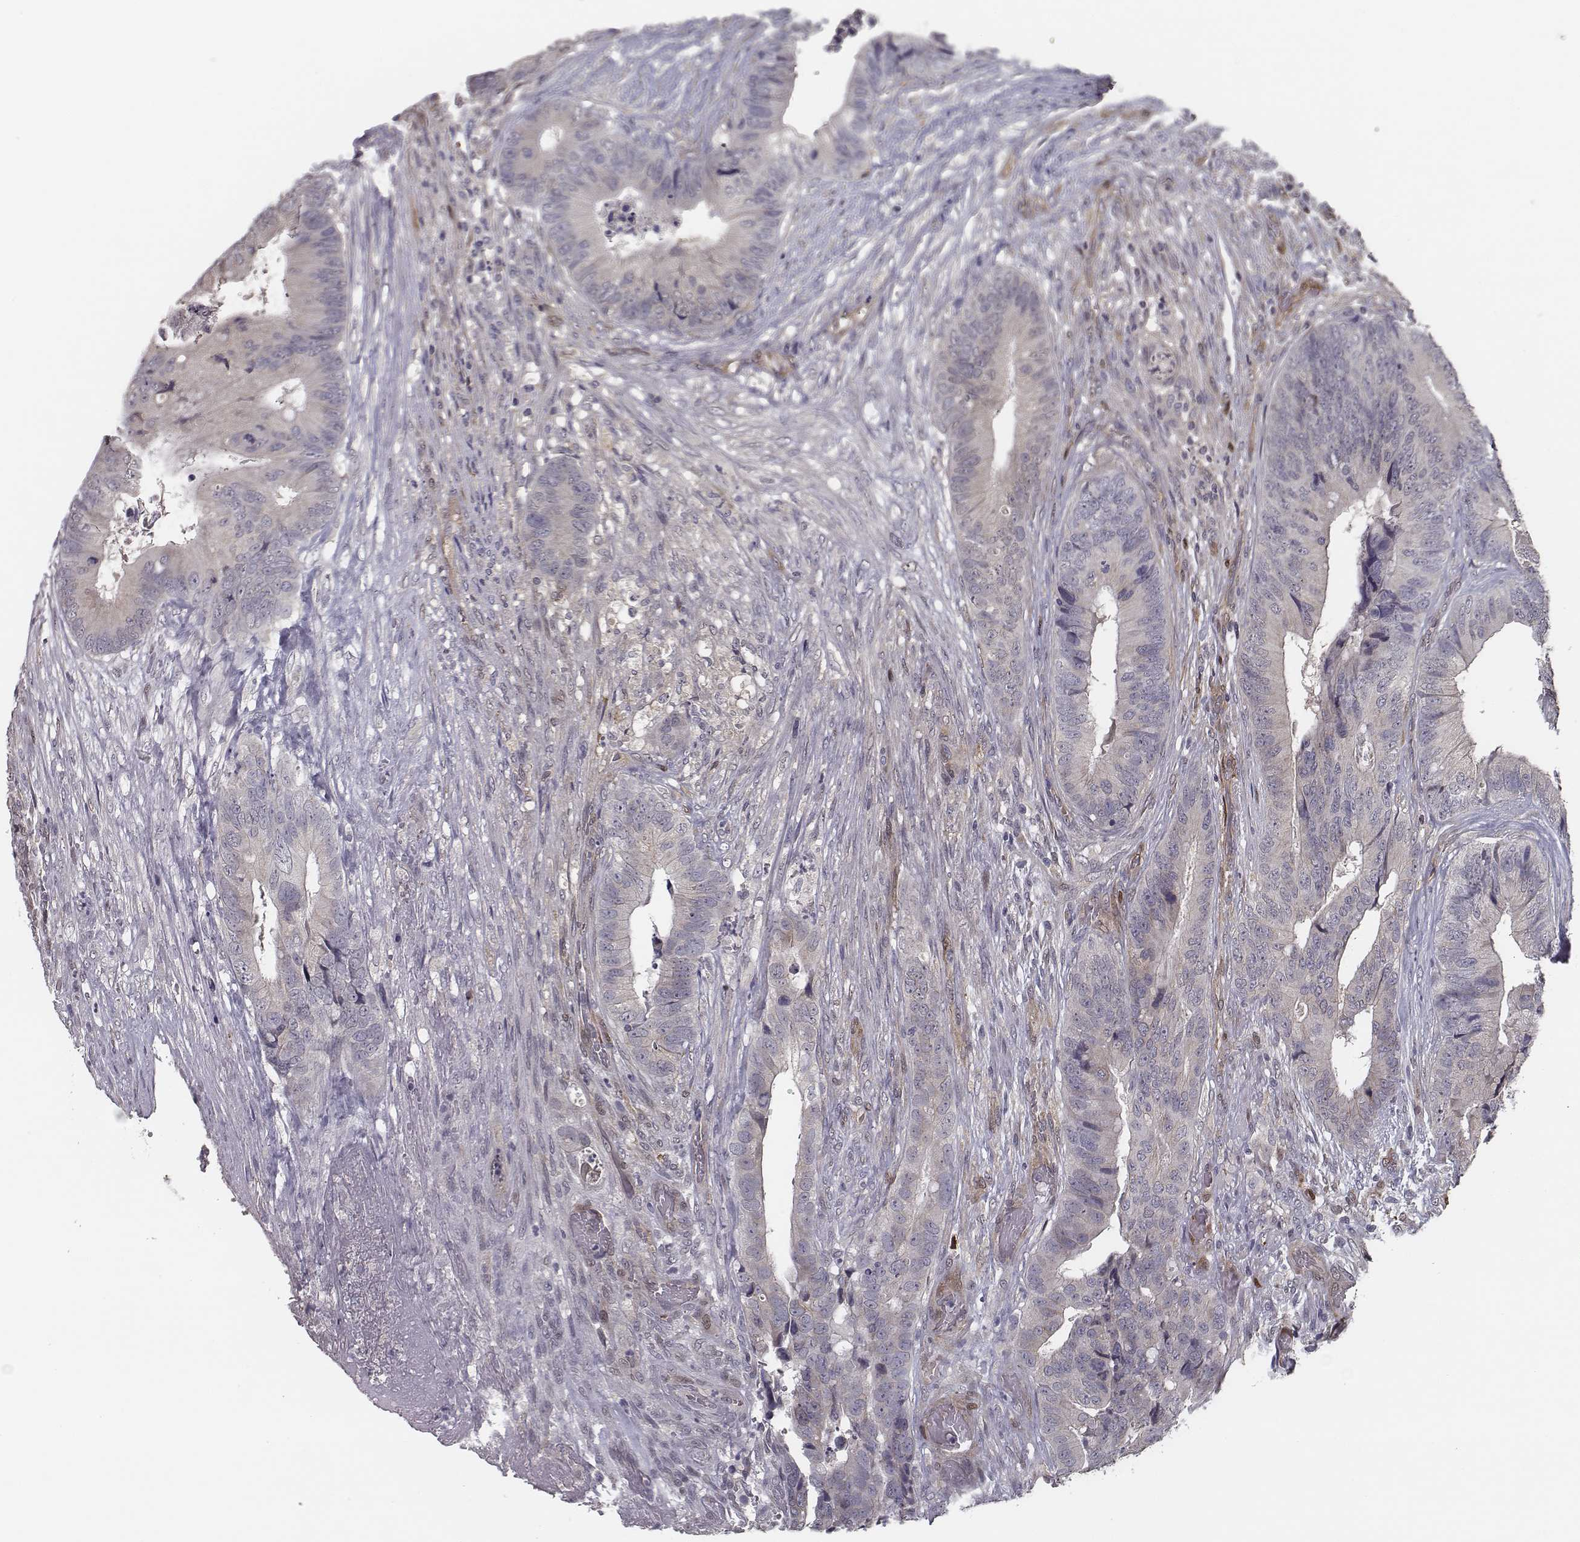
{"staining": {"intensity": "negative", "quantity": "none", "location": "none"}, "tissue": "colorectal cancer", "cell_type": "Tumor cells", "image_type": "cancer", "snomed": [{"axis": "morphology", "description": "Adenocarcinoma, NOS"}, {"axis": "topography", "description": "Colon"}], "caption": "Tumor cells show no significant protein staining in colorectal cancer (adenocarcinoma). Brightfield microscopy of immunohistochemistry (IHC) stained with DAB (3,3'-diaminobenzidine) (brown) and hematoxylin (blue), captured at high magnification.", "gene": "ISYNA1", "patient": {"sex": "male", "age": 84}}